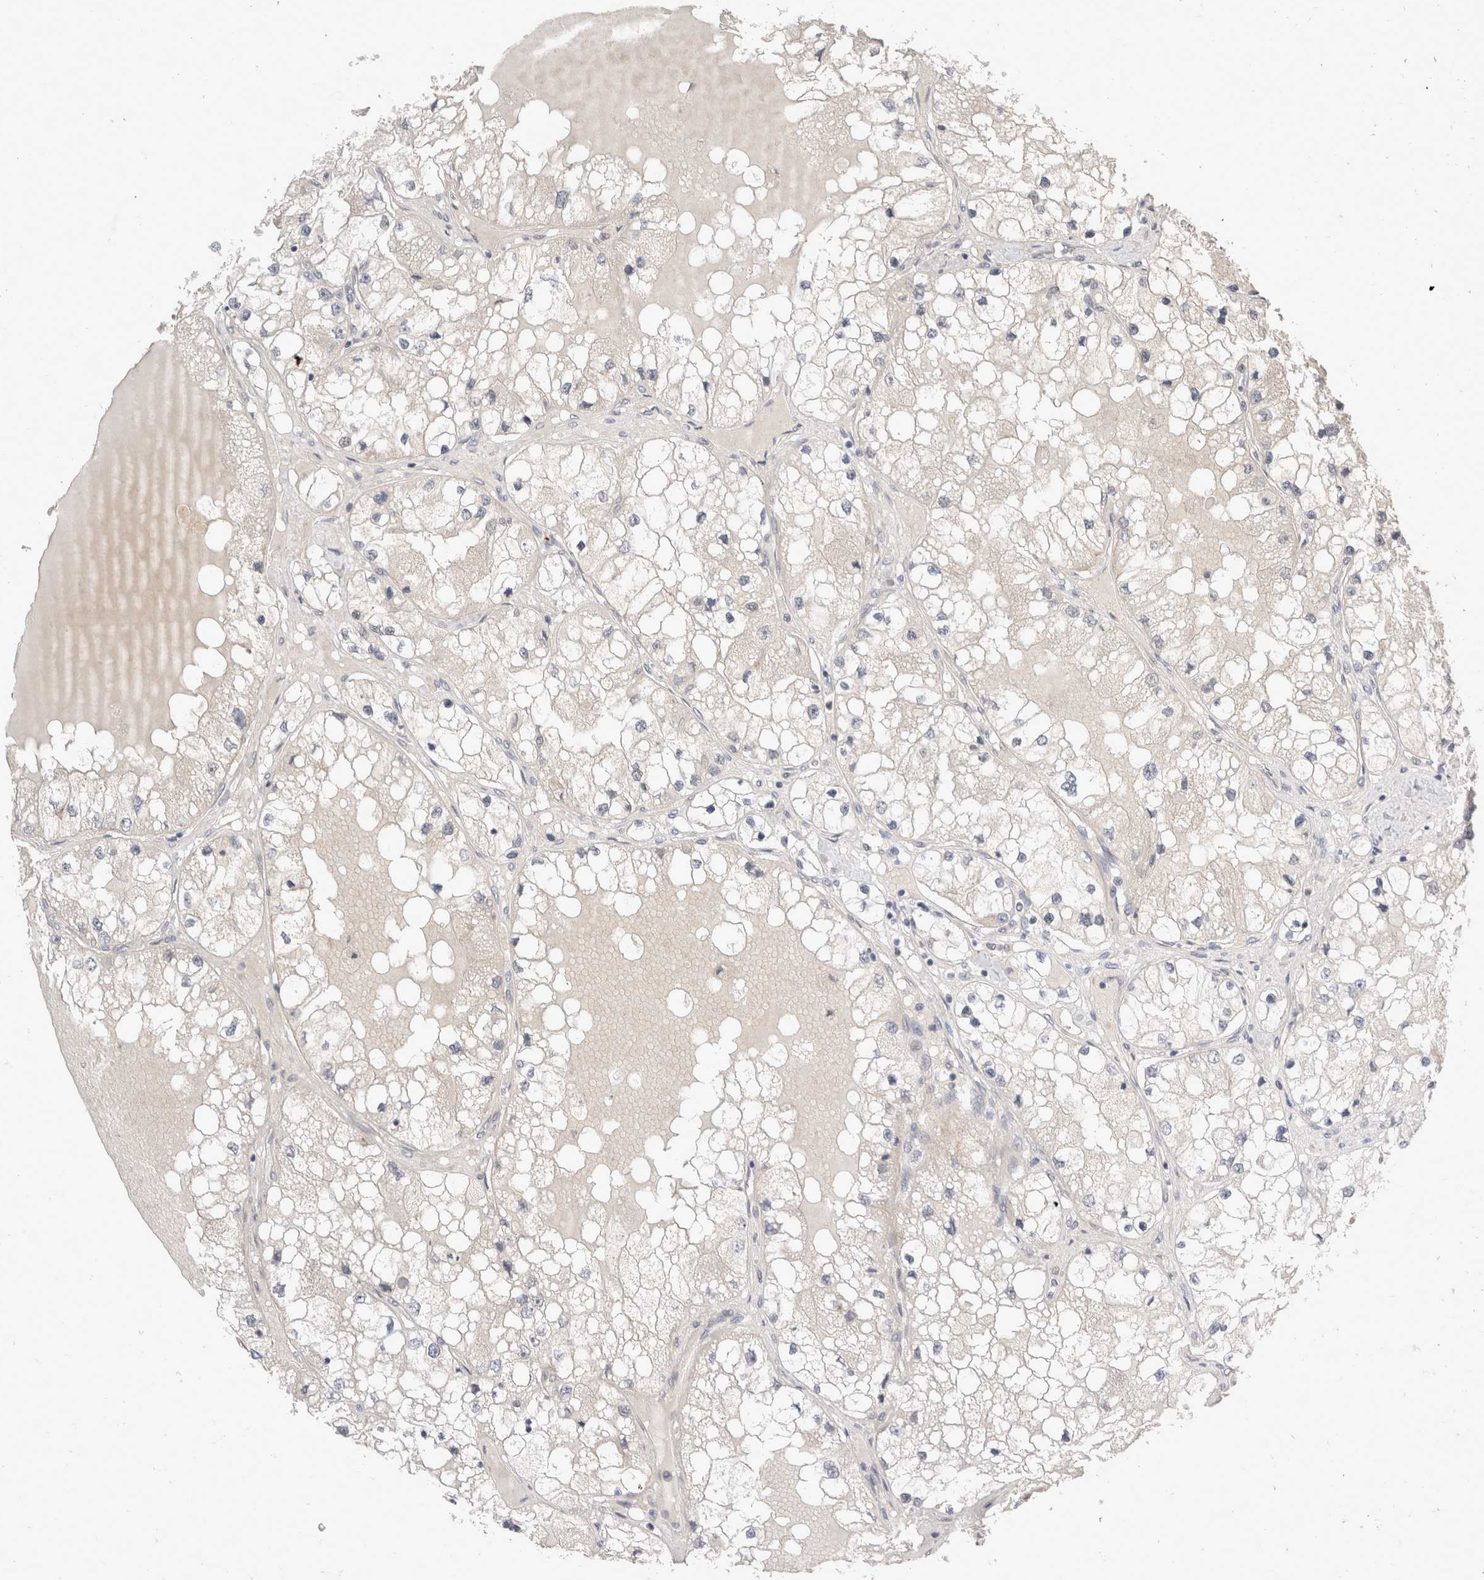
{"staining": {"intensity": "negative", "quantity": "none", "location": "none"}, "tissue": "renal cancer", "cell_type": "Tumor cells", "image_type": "cancer", "snomed": [{"axis": "morphology", "description": "Adenocarcinoma, NOS"}, {"axis": "topography", "description": "Kidney"}], "caption": "Photomicrograph shows no protein positivity in tumor cells of renal cancer tissue.", "gene": "TOM1L2", "patient": {"sex": "male", "age": 68}}